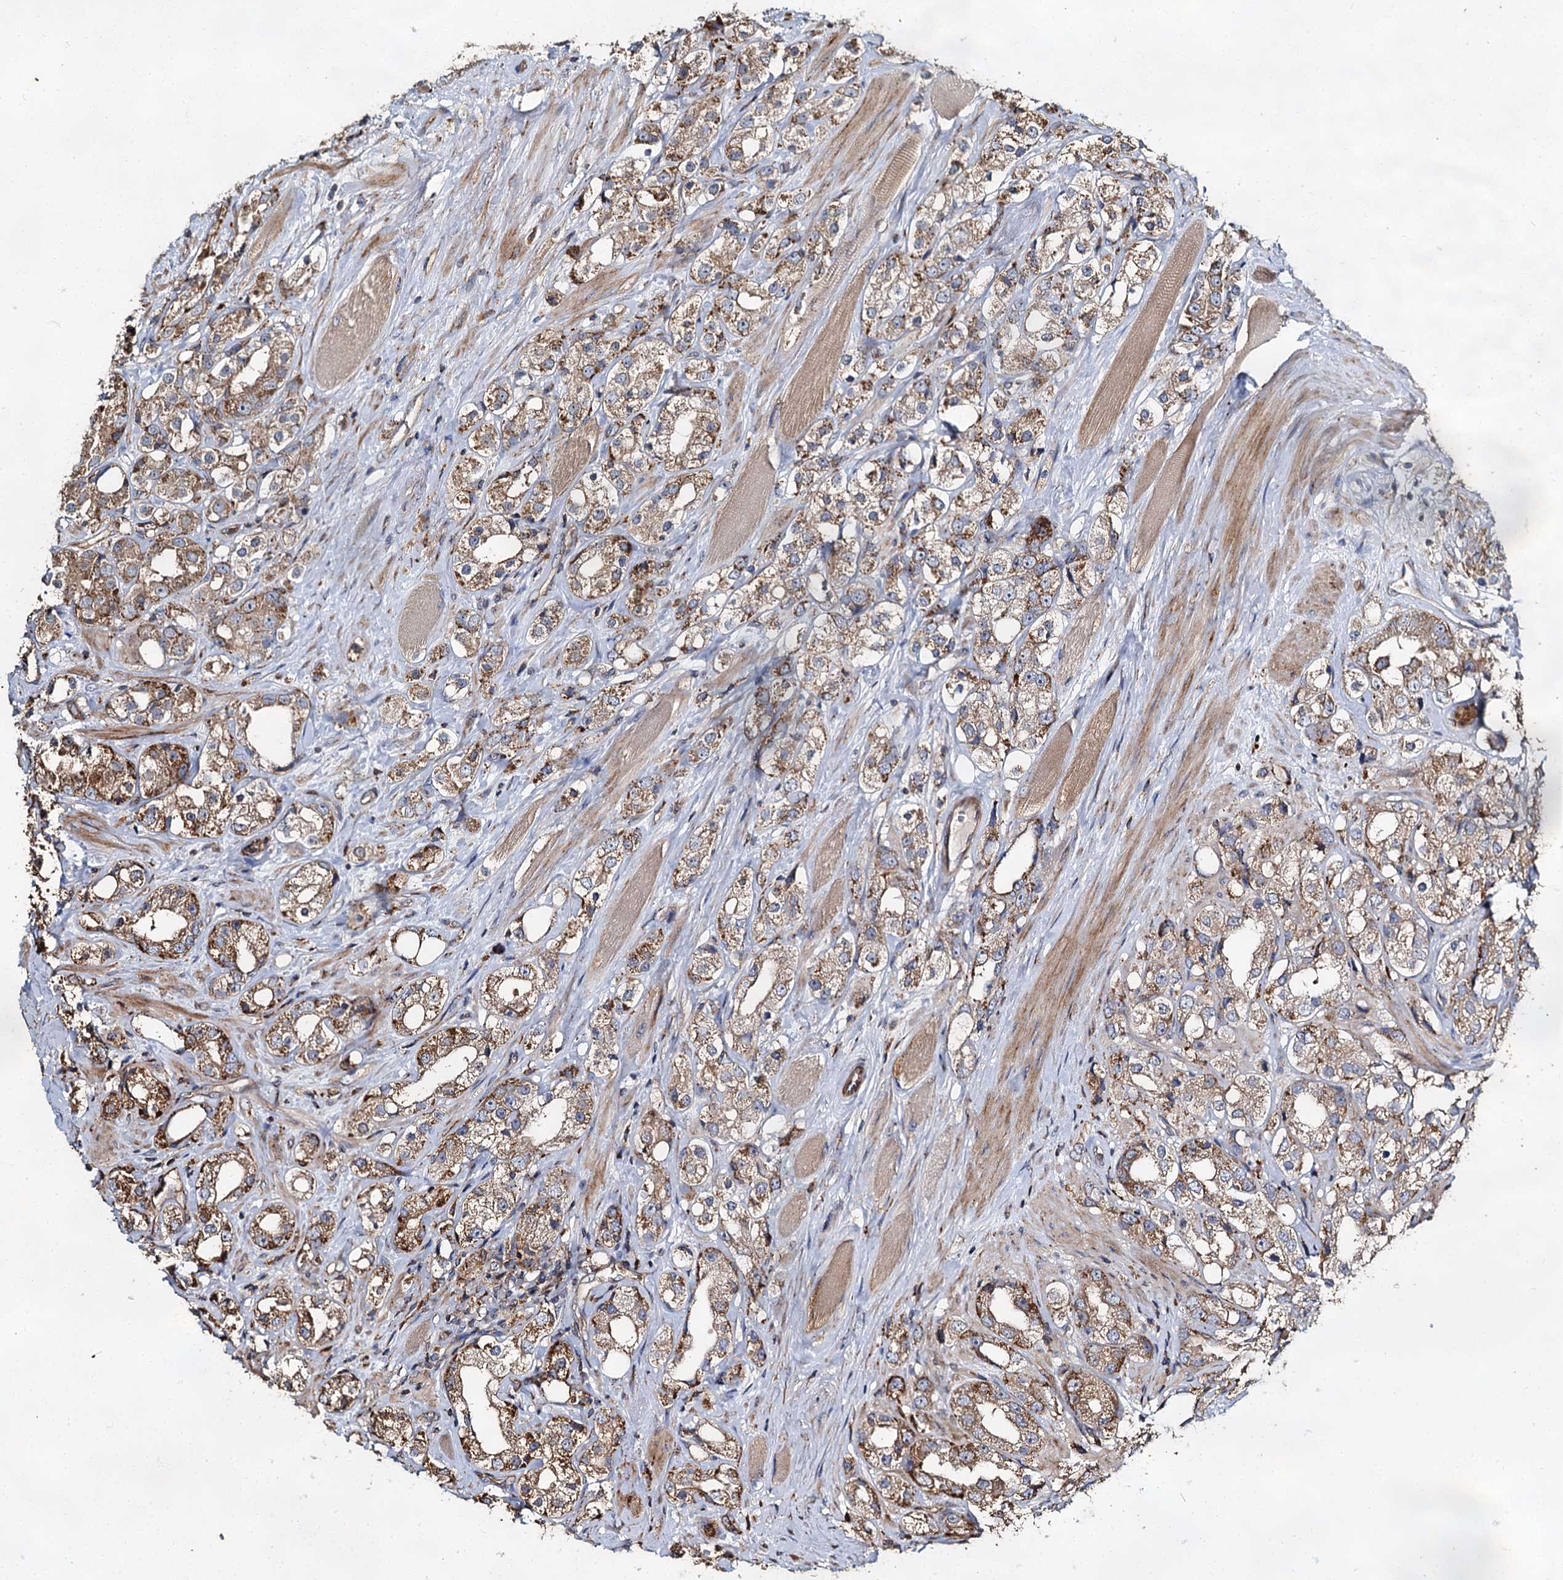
{"staining": {"intensity": "moderate", "quantity": "25%-75%", "location": "cytoplasmic/membranous"}, "tissue": "prostate cancer", "cell_type": "Tumor cells", "image_type": "cancer", "snomed": [{"axis": "morphology", "description": "Adenocarcinoma, NOS"}, {"axis": "topography", "description": "Prostate"}], "caption": "Tumor cells exhibit medium levels of moderate cytoplasmic/membranous staining in approximately 25%-75% of cells in human prostate cancer.", "gene": "WDR73", "patient": {"sex": "male", "age": 79}}